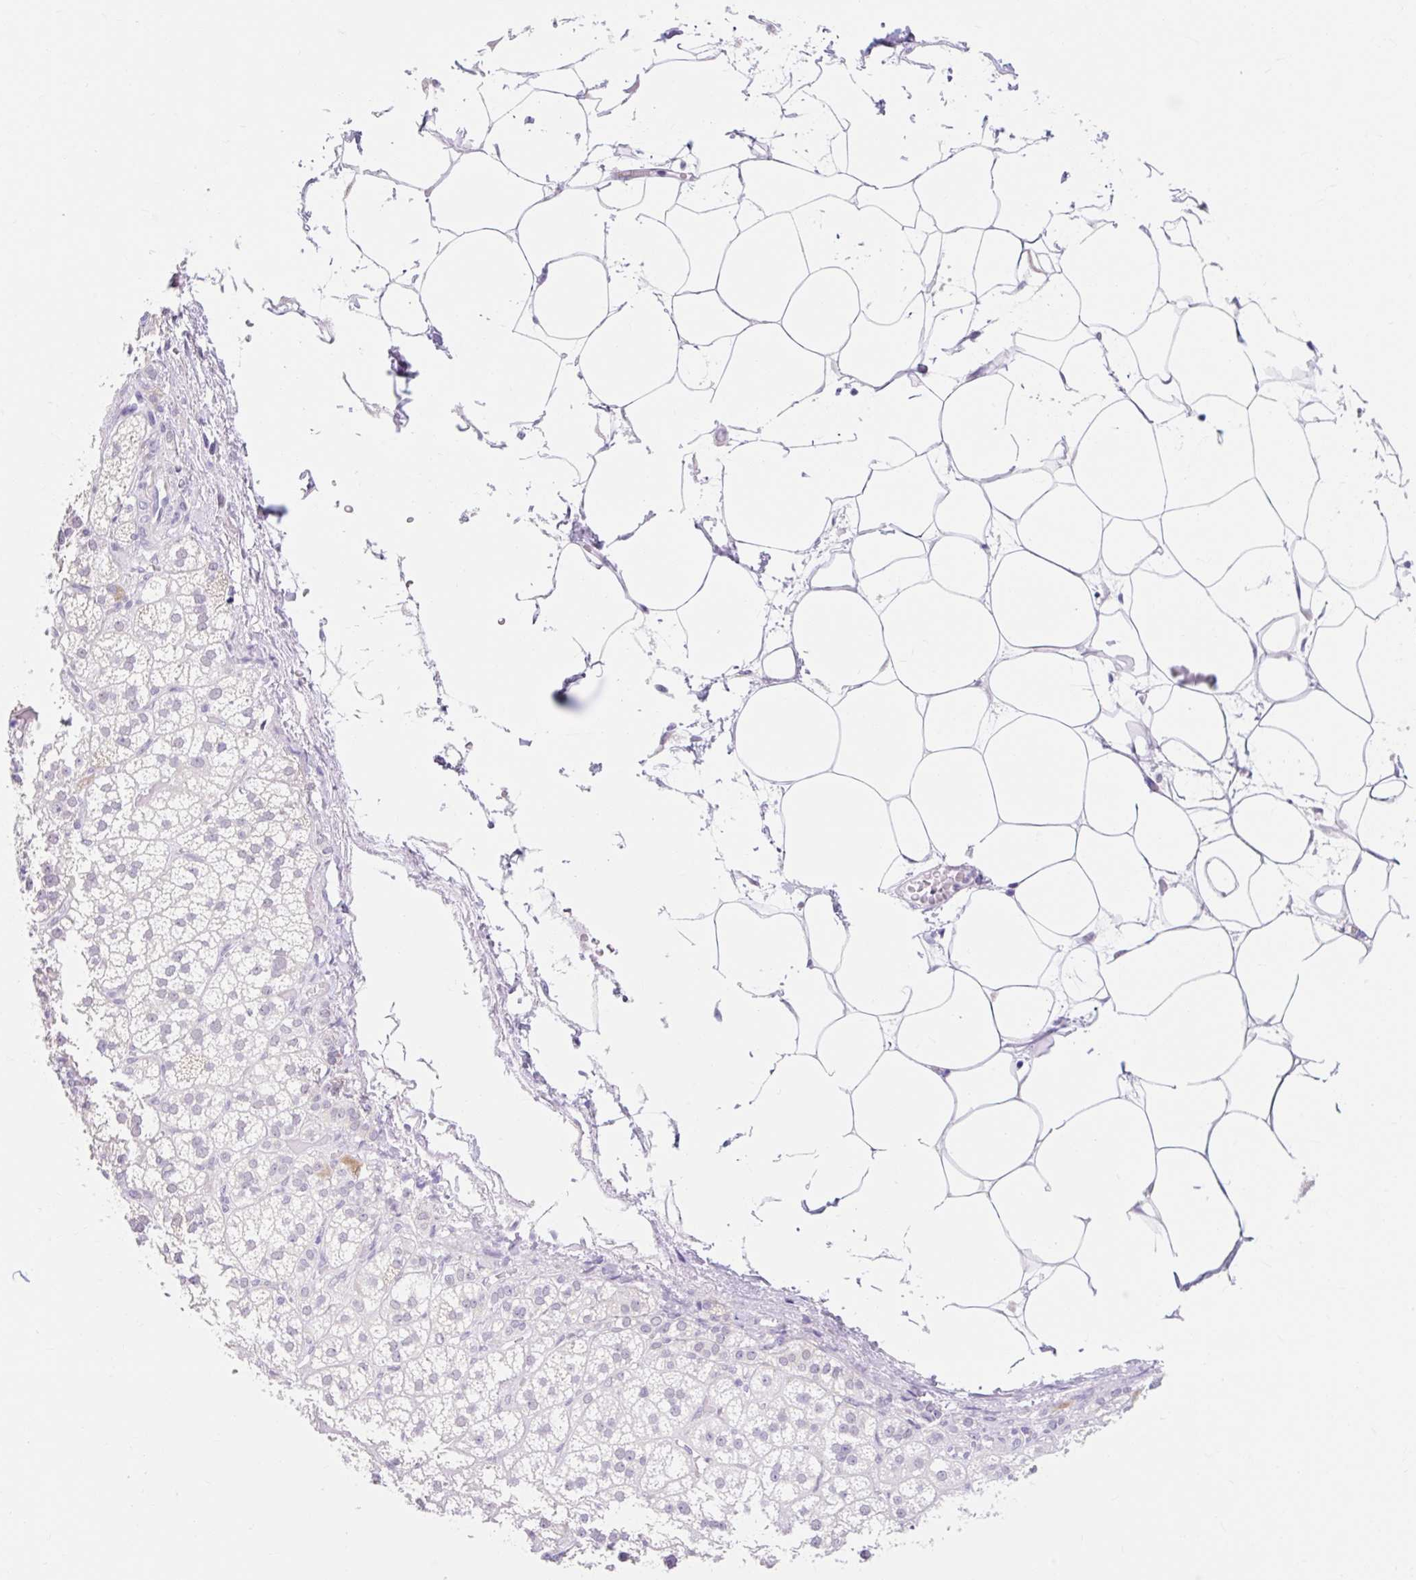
{"staining": {"intensity": "negative", "quantity": "none", "location": "none"}, "tissue": "adrenal gland", "cell_type": "Glandular cells", "image_type": "normal", "snomed": [{"axis": "morphology", "description": "Normal tissue, NOS"}, {"axis": "topography", "description": "Adrenal gland"}], "caption": "High magnification brightfield microscopy of normal adrenal gland stained with DAB (brown) and counterstained with hematoxylin (blue): glandular cells show no significant expression. Nuclei are stained in blue.", "gene": "ITPK1", "patient": {"sex": "female", "age": 60}}